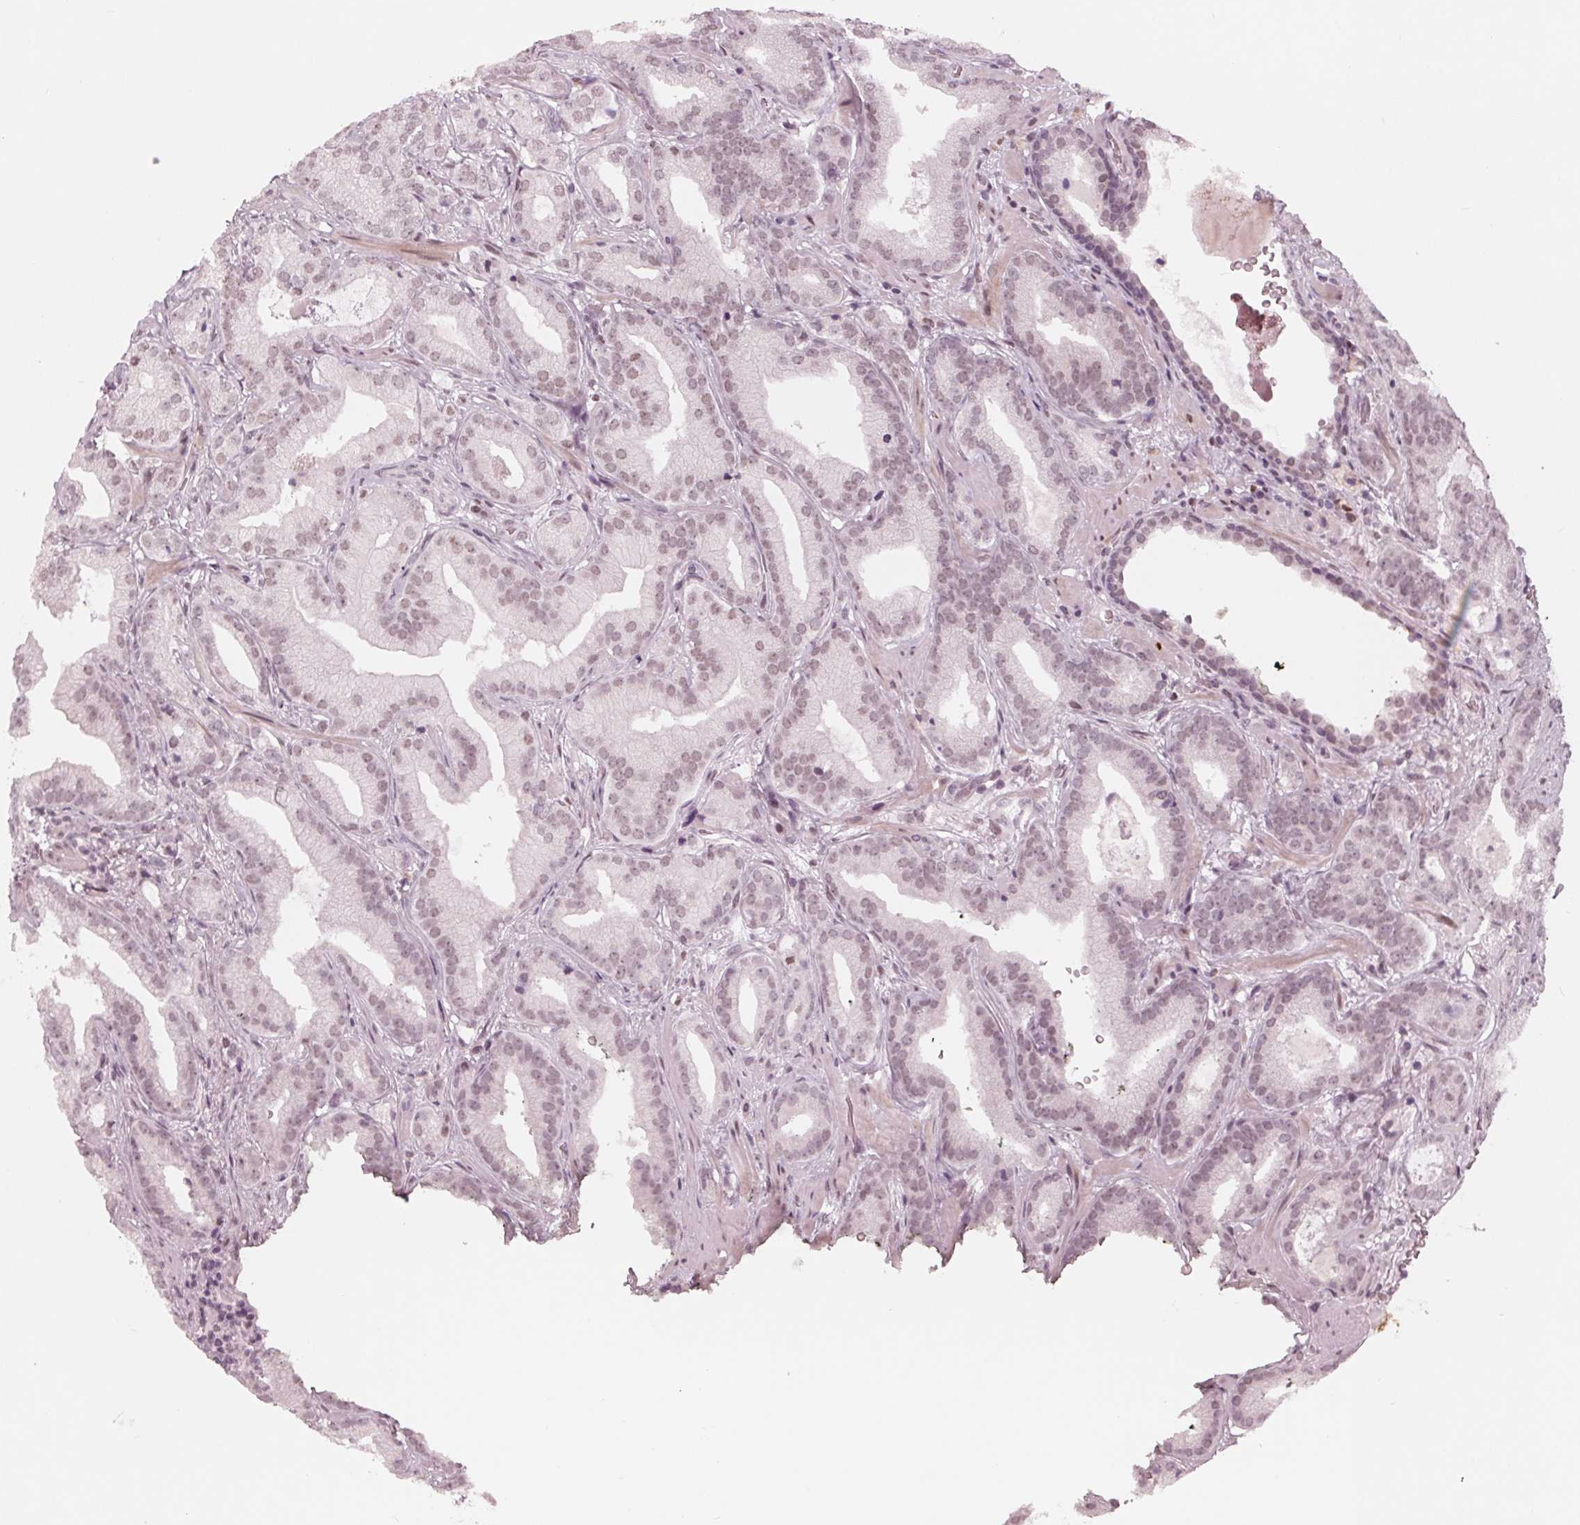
{"staining": {"intensity": "weak", "quantity": ">75%", "location": "nuclear"}, "tissue": "prostate cancer", "cell_type": "Tumor cells", "image_type": "cancer", "snomed": [{"axis": "morphology", "description": "Adenocarcinoma, Low grade"}, {"axis": "topography", "description": "Prostate"}], "caption": "A micrograph showing weak nuclear expression in approximately >75% of tumor cells in prostate cancer (adenocarcinoma (low-grade)), as visualized by brown immunohistochemical staining.", "gene": "DNMT3L", "patient": {"sex": "male", "age": 62}}